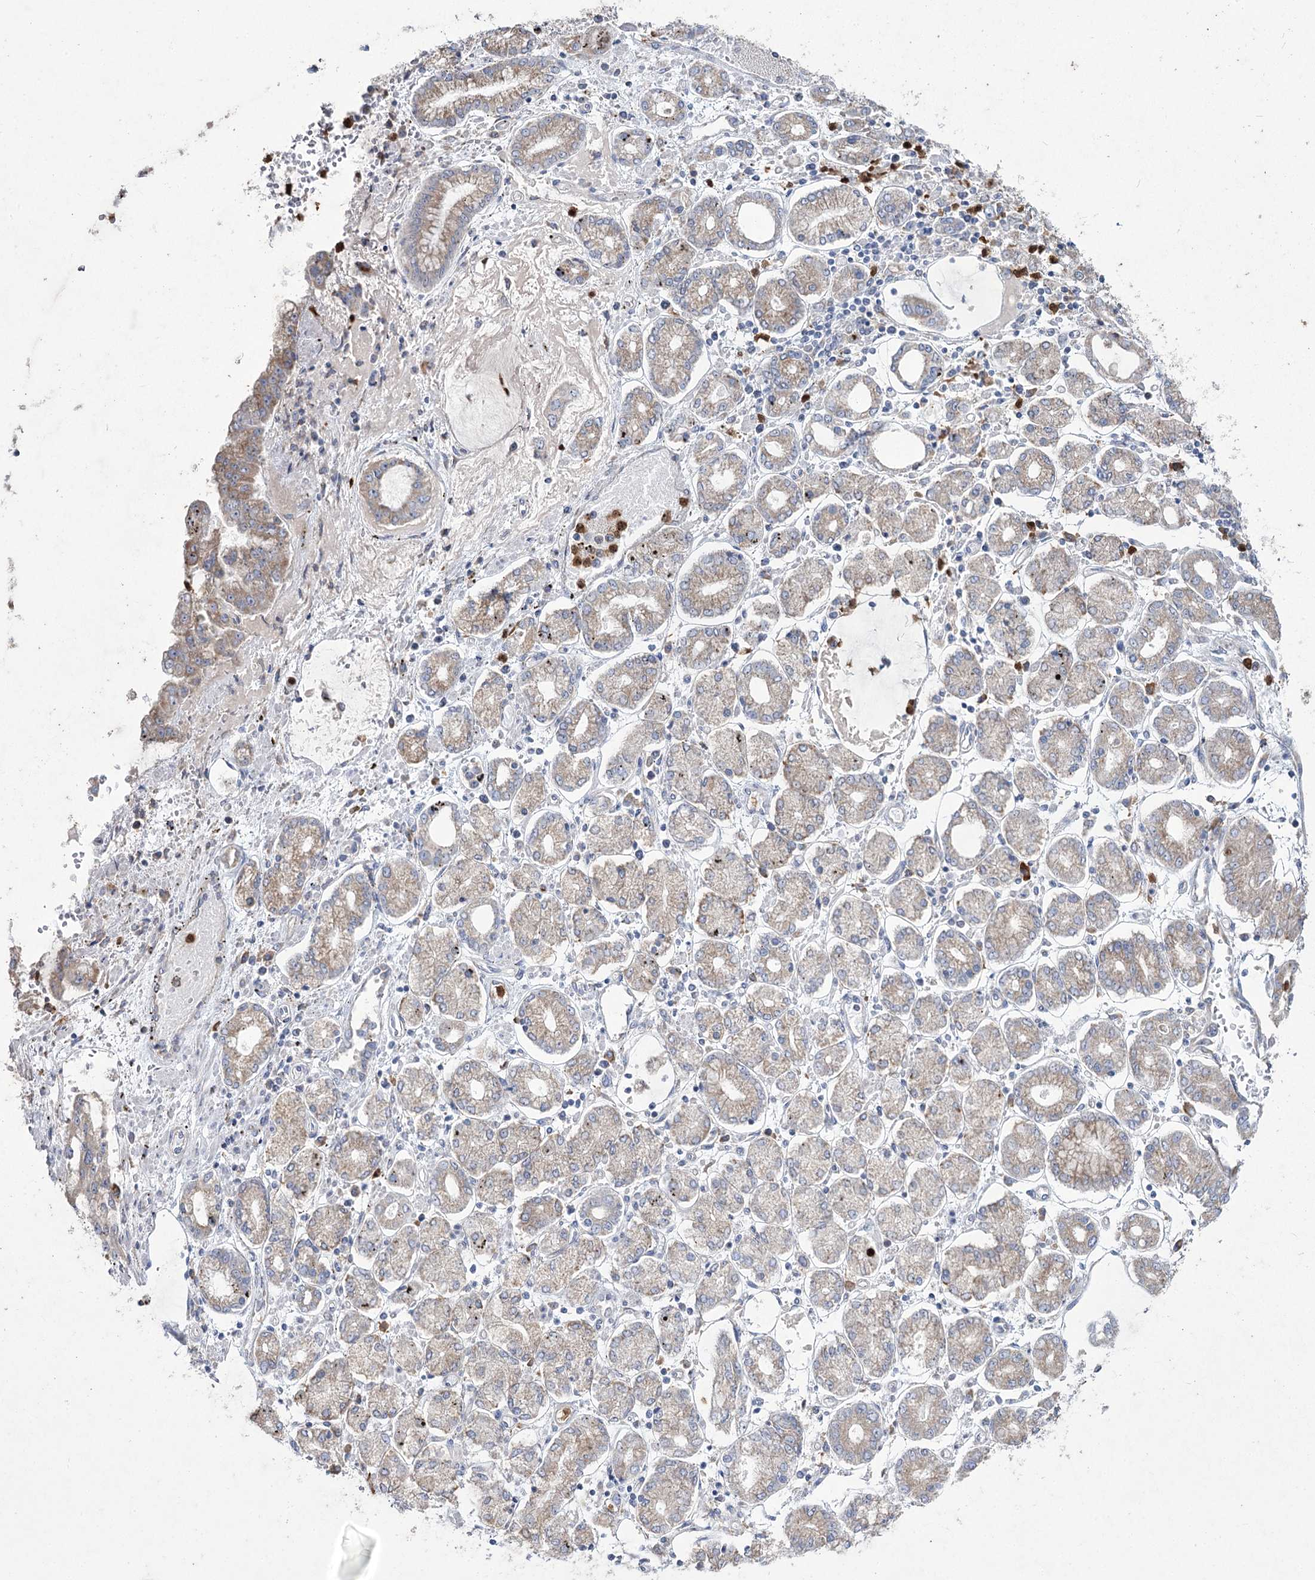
{"staining": {"intensity": "weak", "quantity": "<25%", "location": "cytoplasmic/membranous"}, "tissue": "stomach cancer", "cell_type": "Tumor cells", "image_type": "cancer", "snomed": [{"axis": "morphology", "description": "Adenocarcinoma, NOS"}, {"axis": "topography", "description": "Stomach"}], "caption": "This is an immunohistochemistry (IHC) histopathology image of human stomach cancer. There is no staining in tumor cells.", "gene": "NIPAL4", "patient": {"sex": "male", "age": 76}}